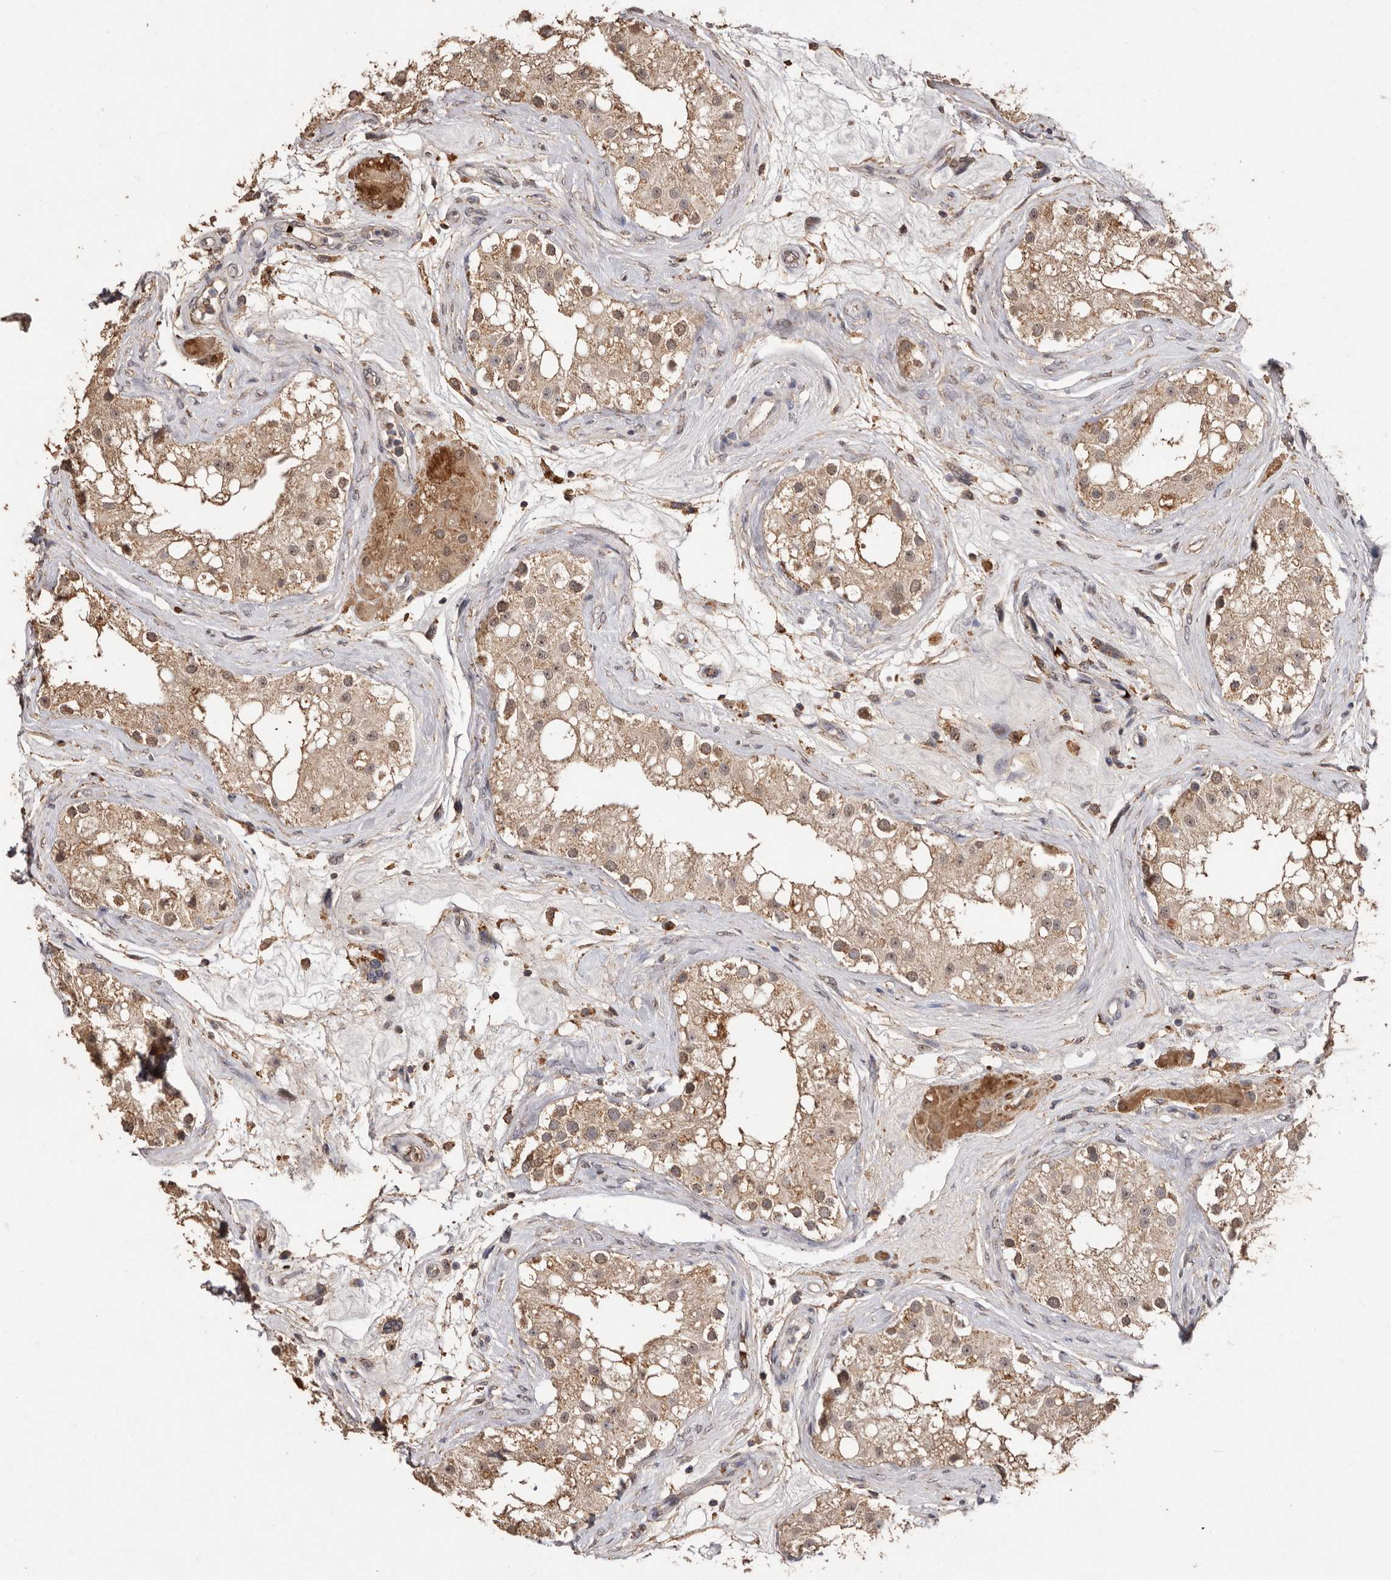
{"staining": {"intensity": "weak", "quantity": ">75%", "location": "cytoplasmic/membranous"}, "tissue": "testis", "cell_type": "Cells in seminiferous ducts", "image_type": "normal", "snomed": [{"axis": "morphology", "description": "Normal tissue, NOS"}, {"axis": "topography", "description": "Testis"}], "caption": "An image showing weak cytoplasmic/membranous expression in approximately >75% of cells in seminiferous ducts in benign testis, as visualized by brown immunohistochemical staining.", "gene": "GRAMD2A", "patient": {"sex": "male", "age": 84}}